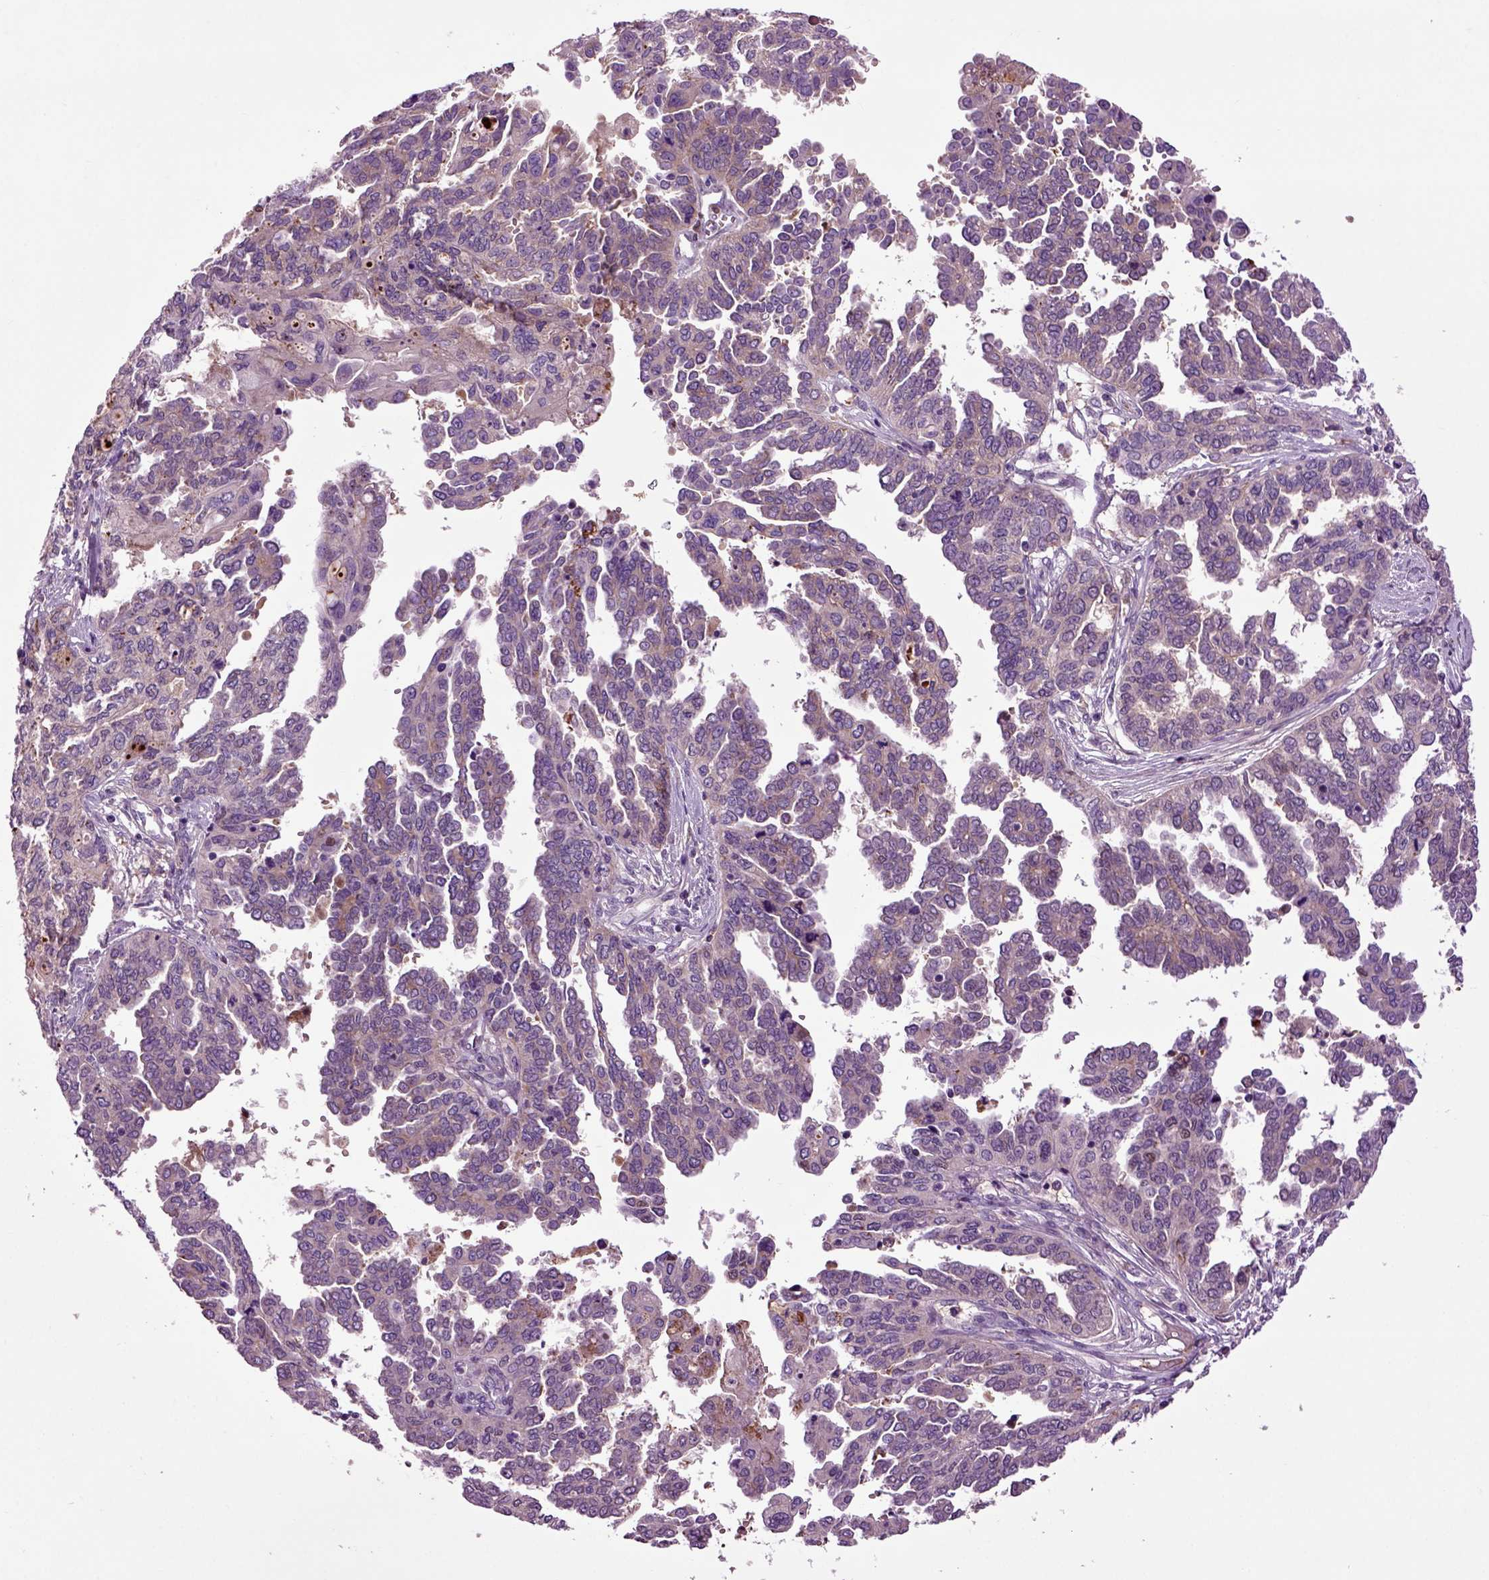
{"staining": {"intensity": "weak", "quantity": "<25%", "location": "cytoplasmic/membranous"}, "tissue": "ovarian cancer", "cell_type": "Tumor cells", "image_type": "cancer", "snomed": [{"axis": "morphology", "description": "Cystadenocarcinoma, serous, NOS"}, {"axis": "topography", "description": "Ovary"}], "caption": "Tumor cells are negative for protein expression in human ovarian serous cystadenocarcinoma.", "gene": "SPON1", "patient": {"sex": "female", "age": 53}}